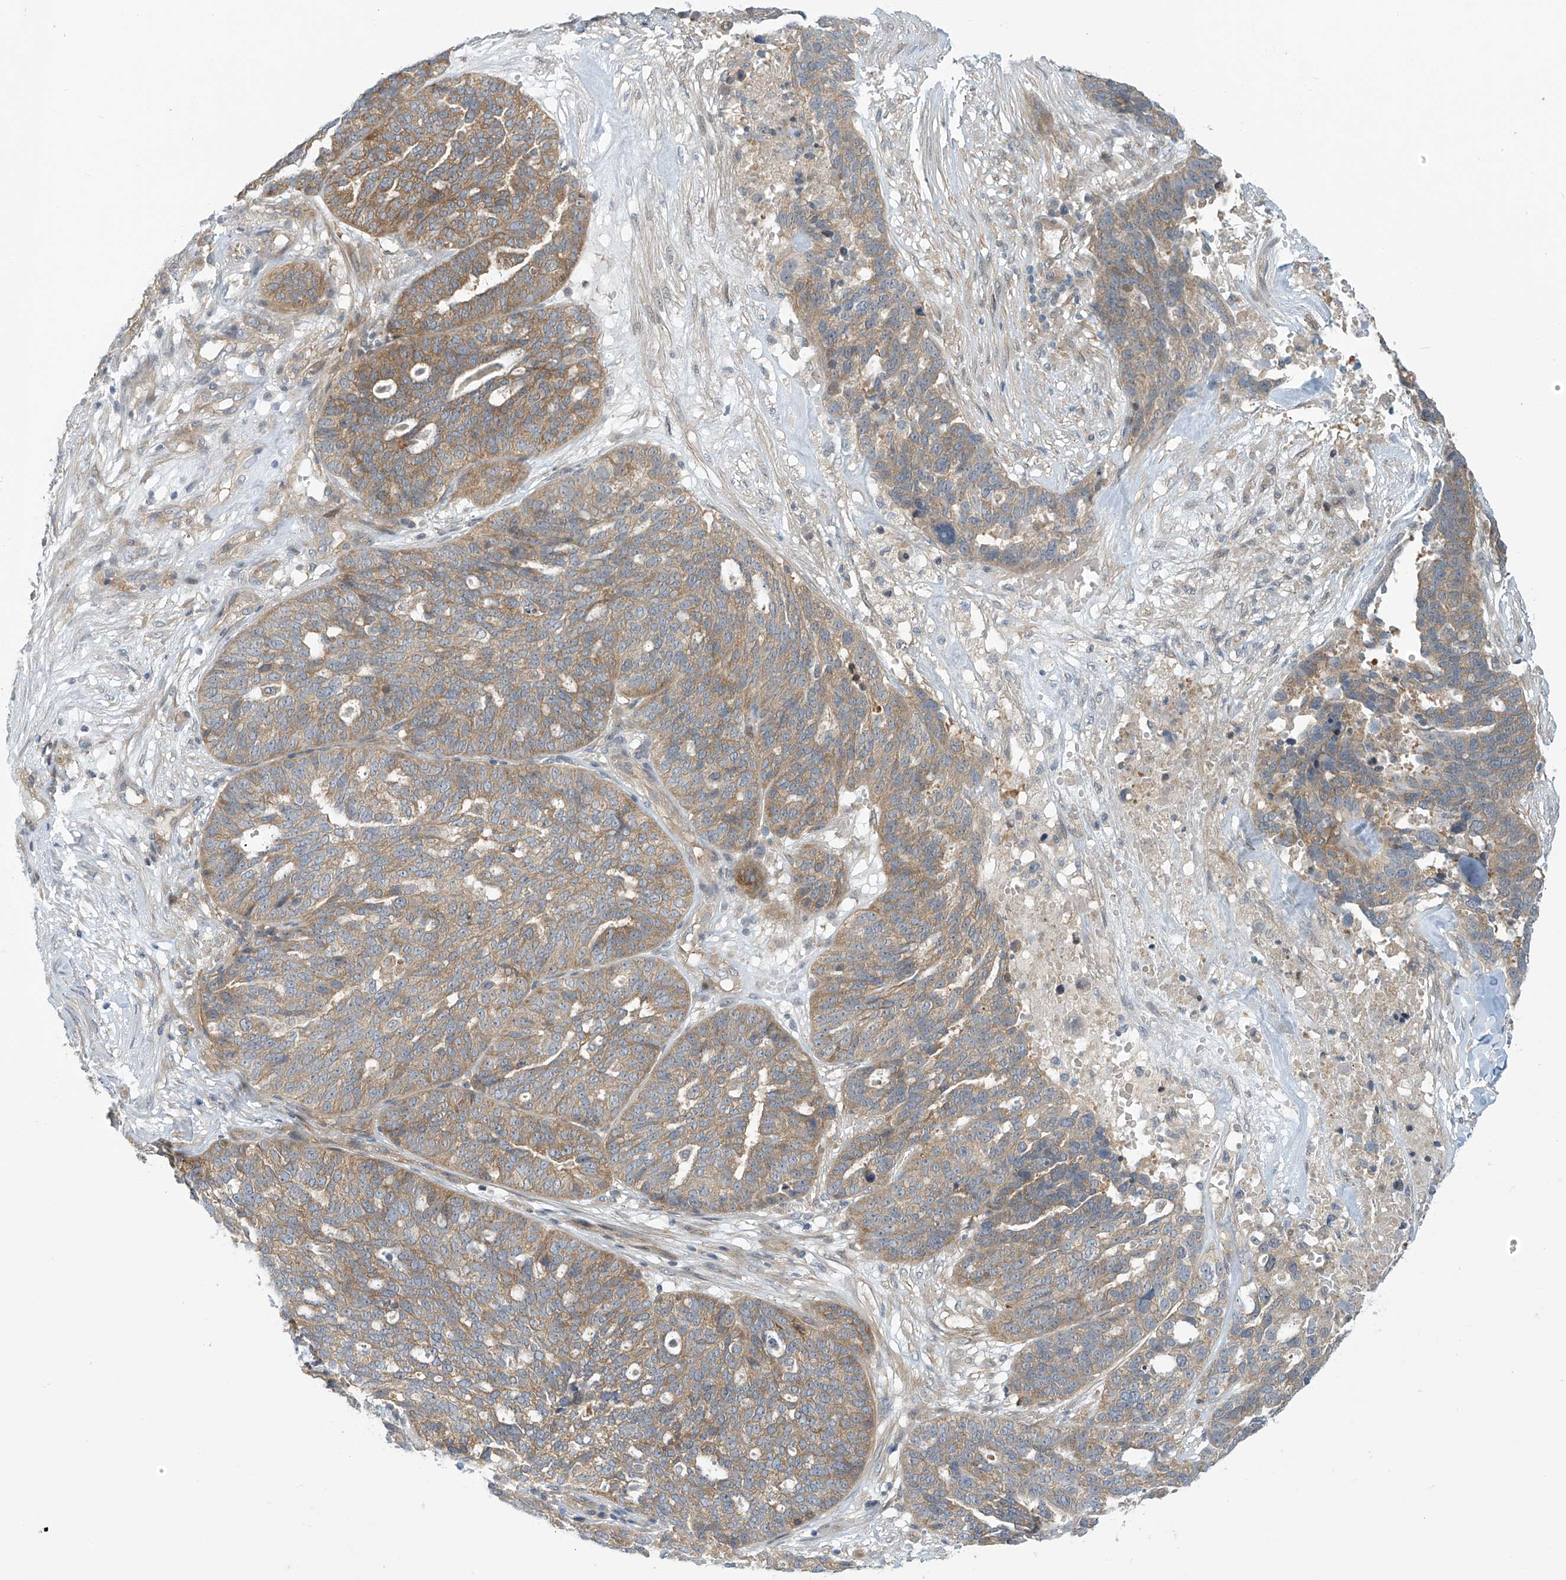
{"staining": {"intensity": "moderate", "quantity": ">75%", "location": "cytoplasmic/membranous"}, "tissue": "ovarian cancer", "cell_type": "Tumor cells", "image_type": "cancer", "snomed": [{"axis": "morphology", "description": "Cystadenocarcinoma, serous, NOS"}, {"axis": "topography", "description": "Ovary"}], "caption": "A photomicrograph showing moderate cytoplasmic/membranous expression in approximately >75% of tumor cells in ovarian cancer, as visualized by brown immunohistochemical staining.", "gene": "FSD1L", "patient": {"sex": "female", "age": 59}}